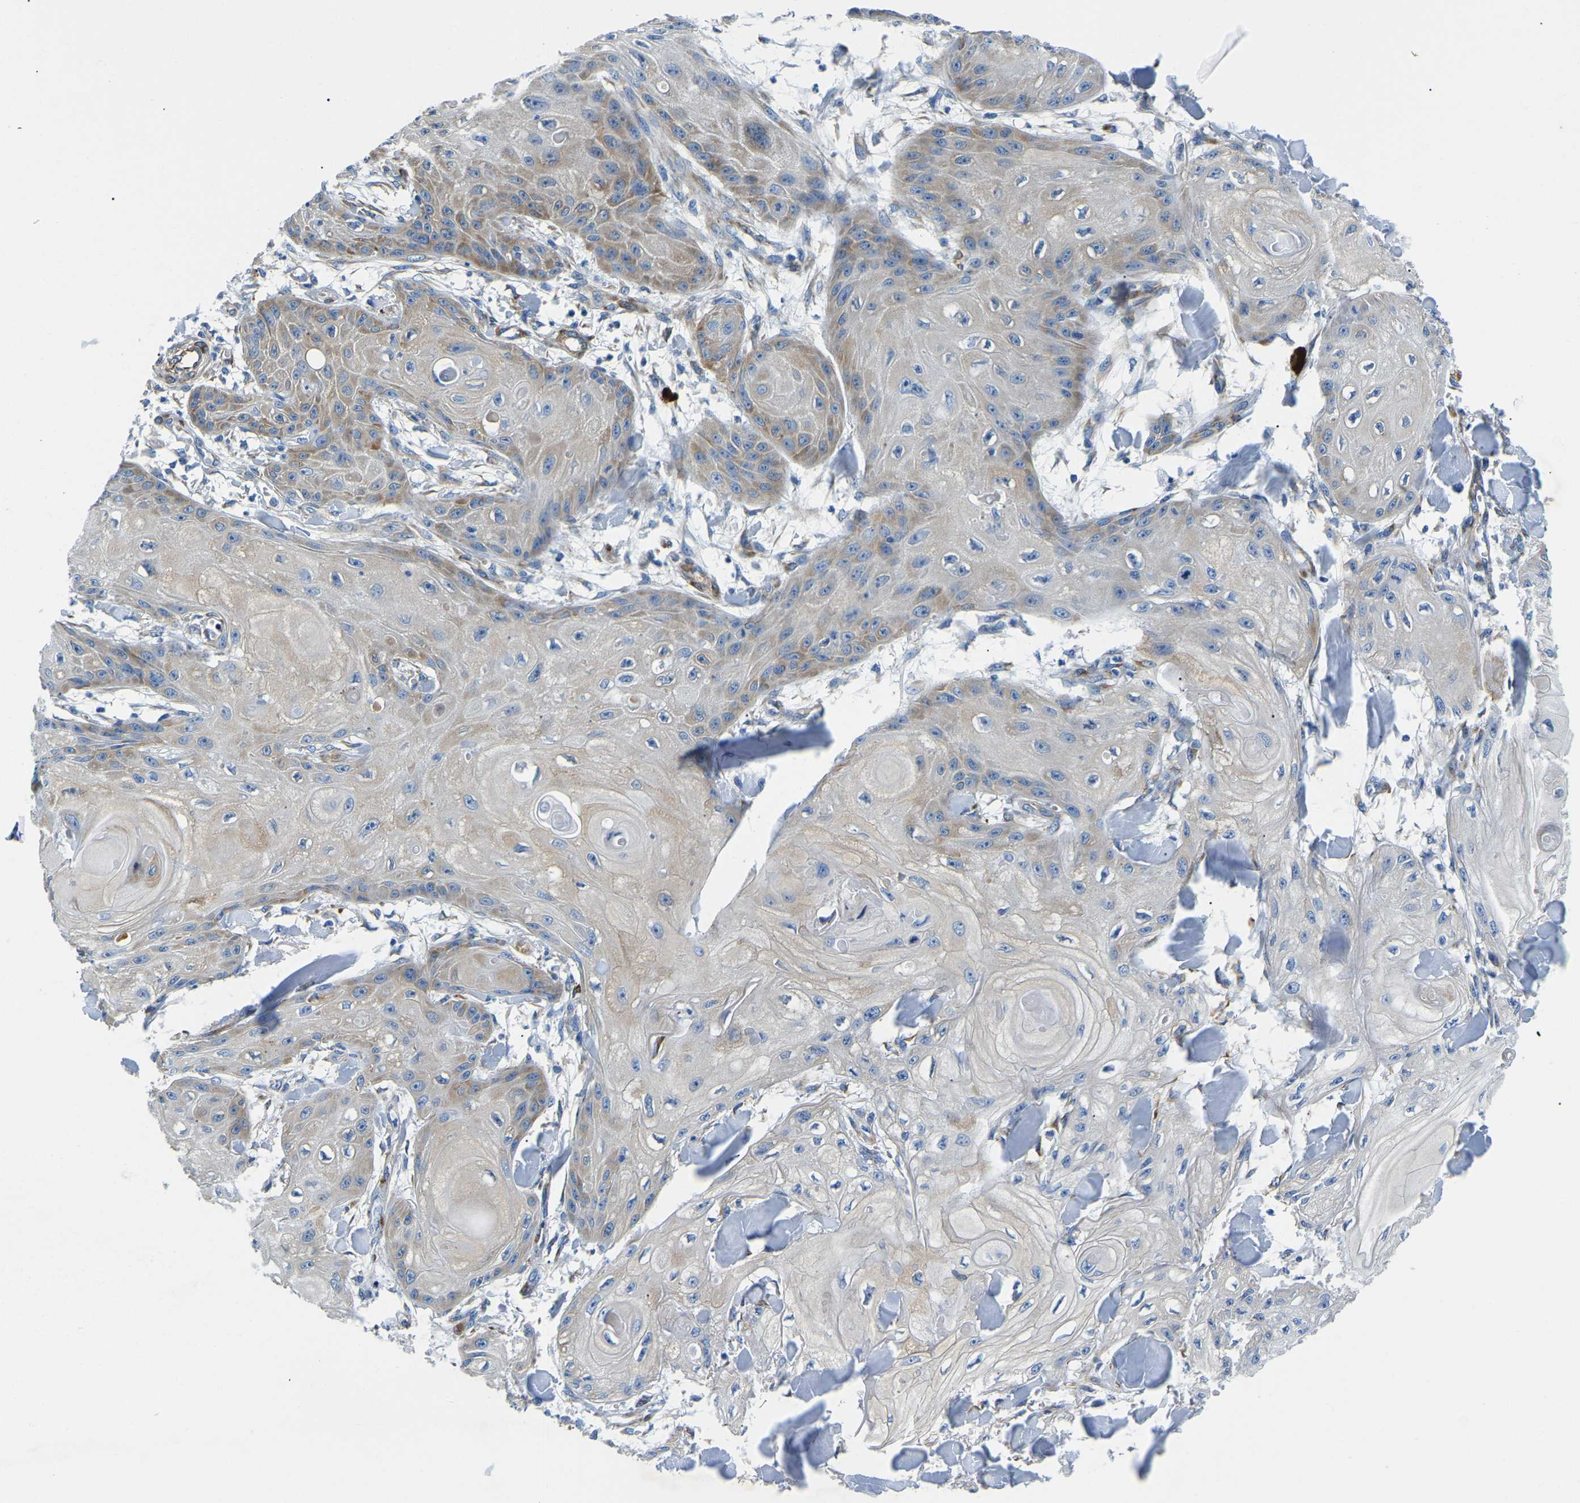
{"staining": {"intensity": "negative", "quantity": "none", "location": "none"}, "tissue": "skin cancer", "cell_type": "Tumor cells", "image_type": "cancer", "snomed": [{"axis": "morphology", "description": "Squamous cell carcinoma, NOS"}, {"axis": "topography", "description": "Skin"}], "caption": "This is an immunohistochemistry micrograph of skin cancer (squamous cell carcinoma). There is no positivity in tumor cells.", "gene": "DUSP8", "patient": {"sex": "male", "age": 74}}